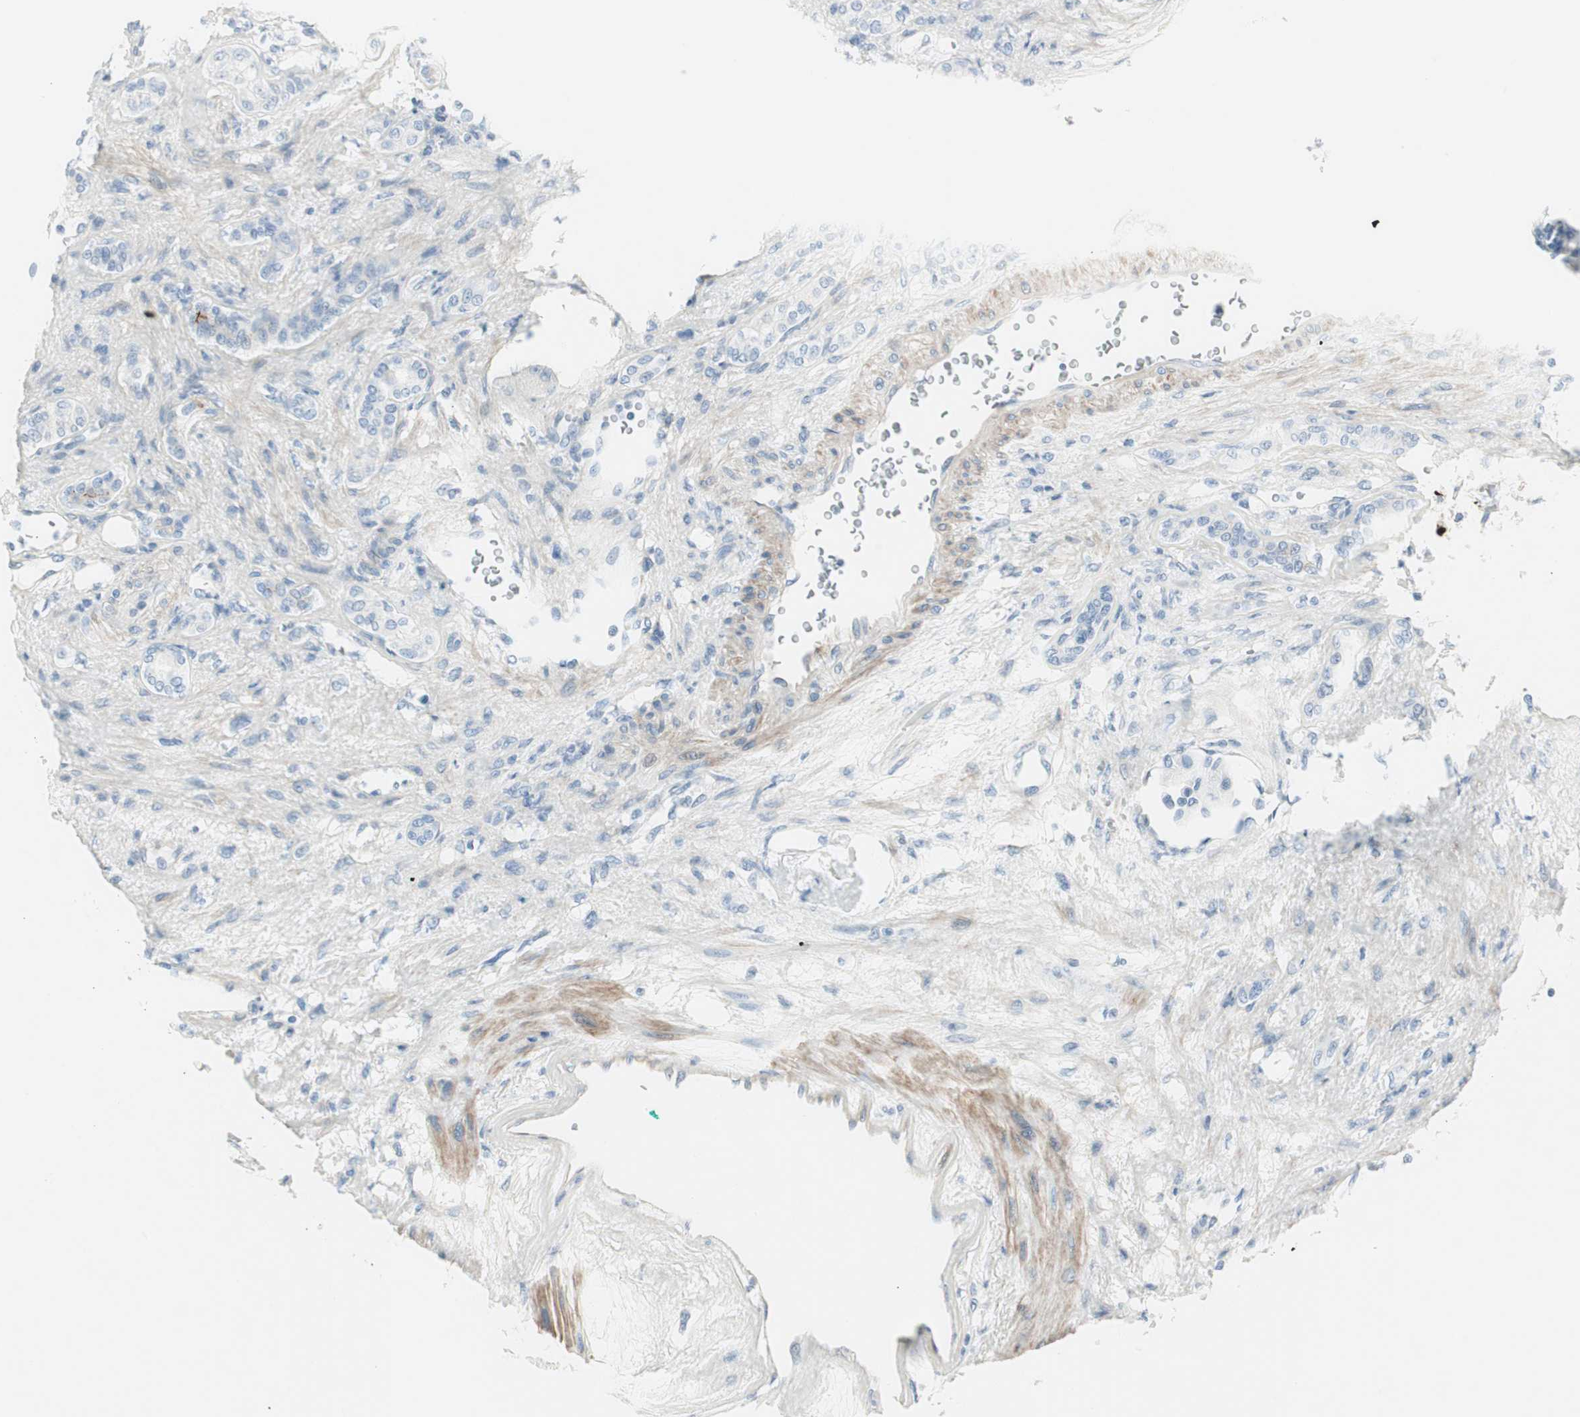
{"staining": {"intensity": "negative", "quantity": "none", "location": "none"}, "tissue": "renal cancer", "cell_type": "Tumor cells", "image_type": "cancer", "snomed": [{"axis": "morphology", "description": "Adenocarcinoma, NOS"}, {"axis": "topography", "description": "Kidney"}], "caption": "Immunohistochemical staining of renal adenocarcinoma demonstrates no significant positivity in tumor cells.", "gene": "CDHR5", "patient": {"sex": "female", "age": 83}}